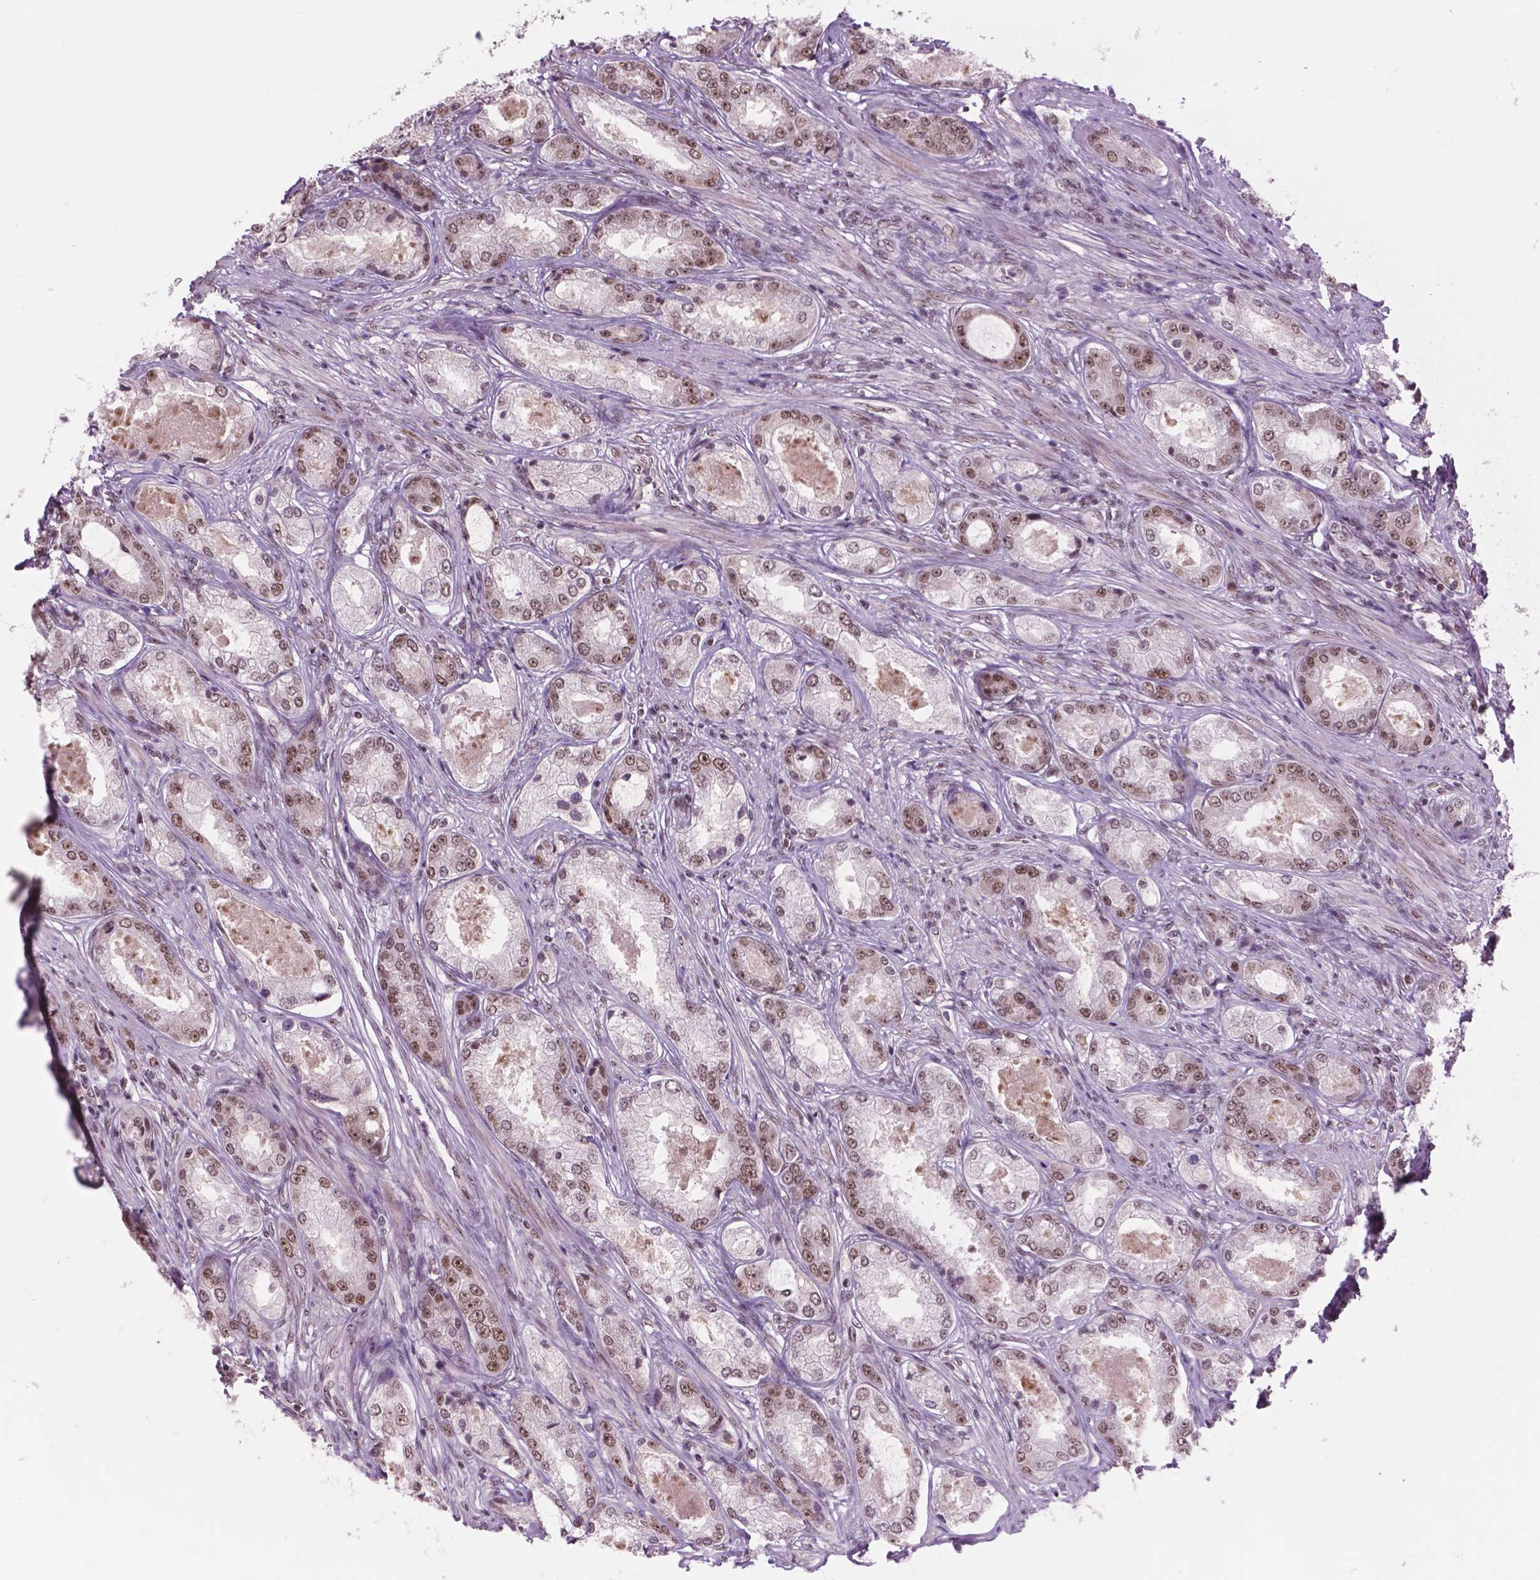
{"staining": {"intensity": "moderate", "quantity": ">75%", "location": "nuclear"}, "tissue": "prostate cancer", "cell_type": "Tumor cells", "image_type": "cancer", "snomed": [{"axis": "morphology", "description": "Adenocarcinoma, Low grade"}, {"axis": "topography", "description": "Prostate"}], "caption": "This is a micrograph of IHC staining of low-grade adenocarcinoma (prostate), which shows moderate expression in the nuclear of tumor cells.", "gene": "POLR2E", "patient": {"sex": "male", "age": 68}}